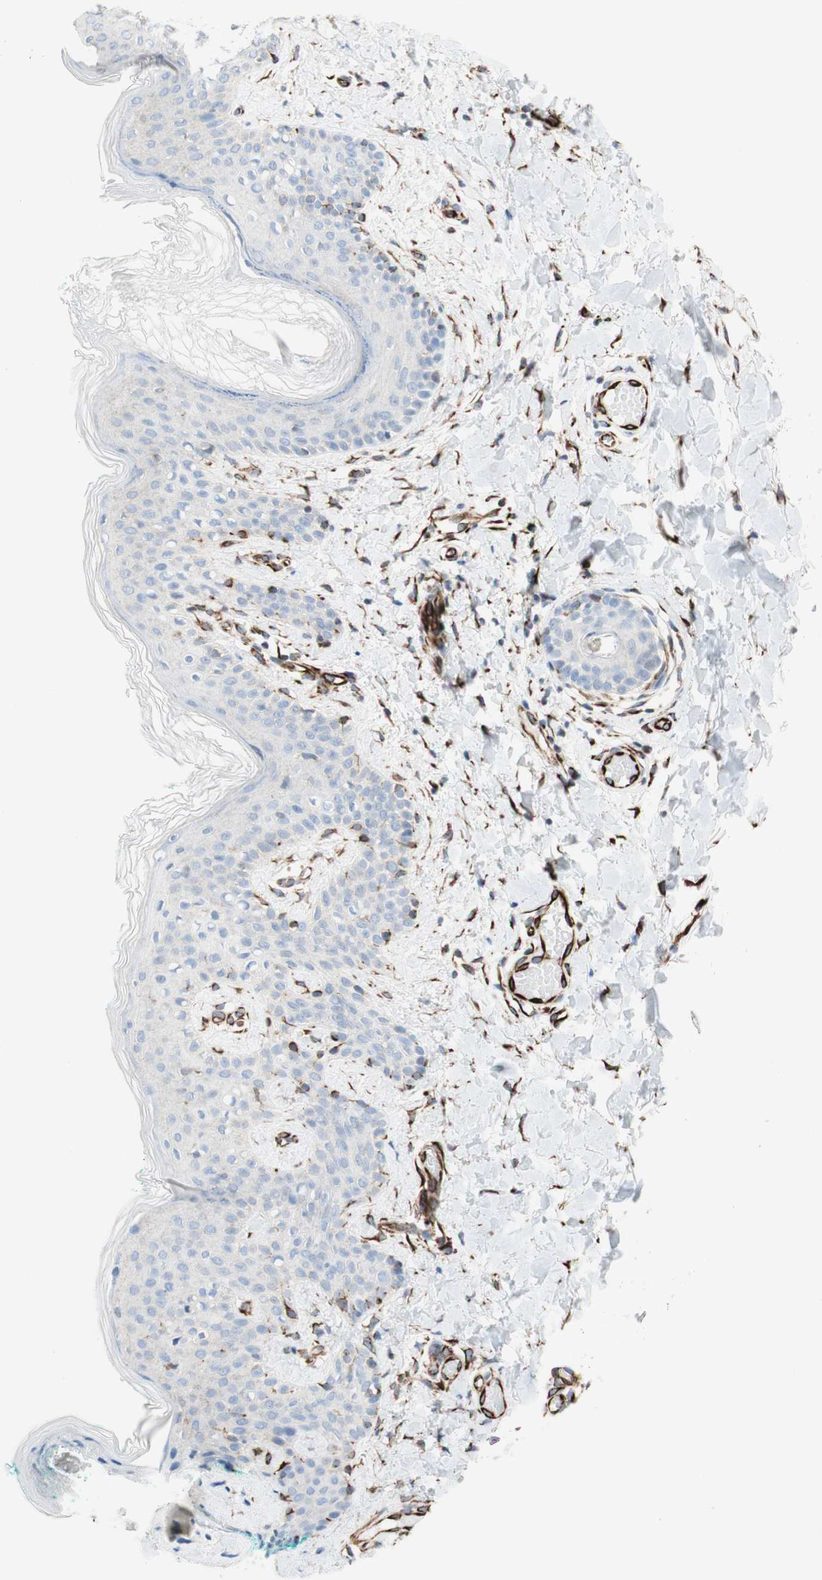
{"staining": {"intensity": "negative", "quantity": "none", "location": "none"}, "tissue": "skin", "cell_type": "Fibroblasts", "image_type": "normal", "snomed": [{"axis": "morphology", "description": "Normal tissue, NOS"}, {"axis": "topography", "description": "Skin"}], "caption": "DAB (3,3'-diaminobenzidine) immunohistochemical staining of normal skin demonstrates no significant positivity in fibroblasts. (Immunohistochemistry (ihc), brightfield microscopy, high magnification).", "gene": "POU2AF1", "patient": {"sex": "male", "age": 16}}